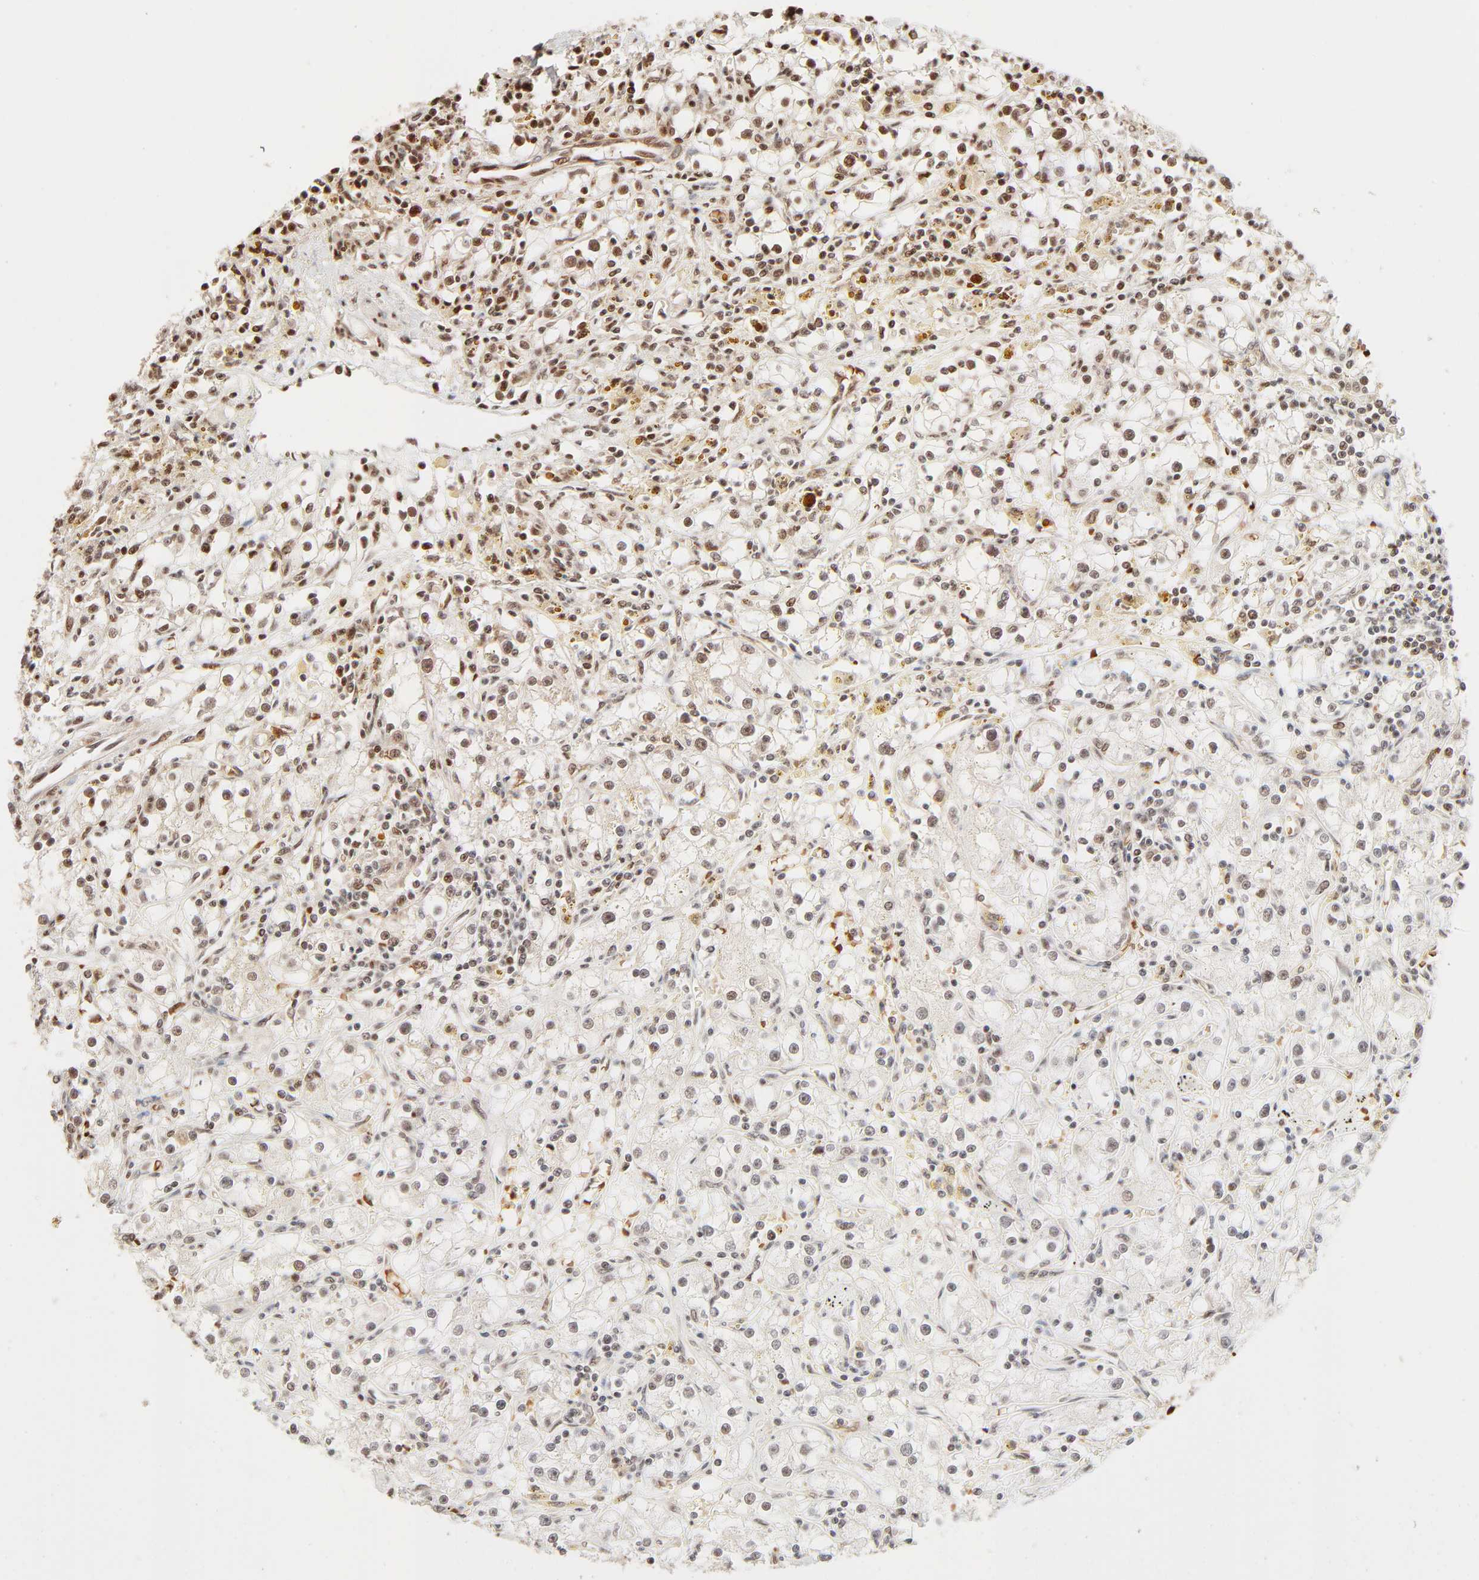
{"staining": {"intensity": "moderate", "quantity": "25%-75%", "location": "nuclear"}, "tissue": "renal cancer", "cell_type": "Tumor cells", "image_type": "cancer", "snomed": [{"axis": "morphology", "description": "Adenocarcinoma, NOS"}, {"axis": "topography", "description": "Kidney"}], "caption": "A brown stain labels moderate nuclear positivity of a protein in renal cancer tumor cells.", "gene": "FAM50A", "patient": {"sex": "male", "age": 56}}